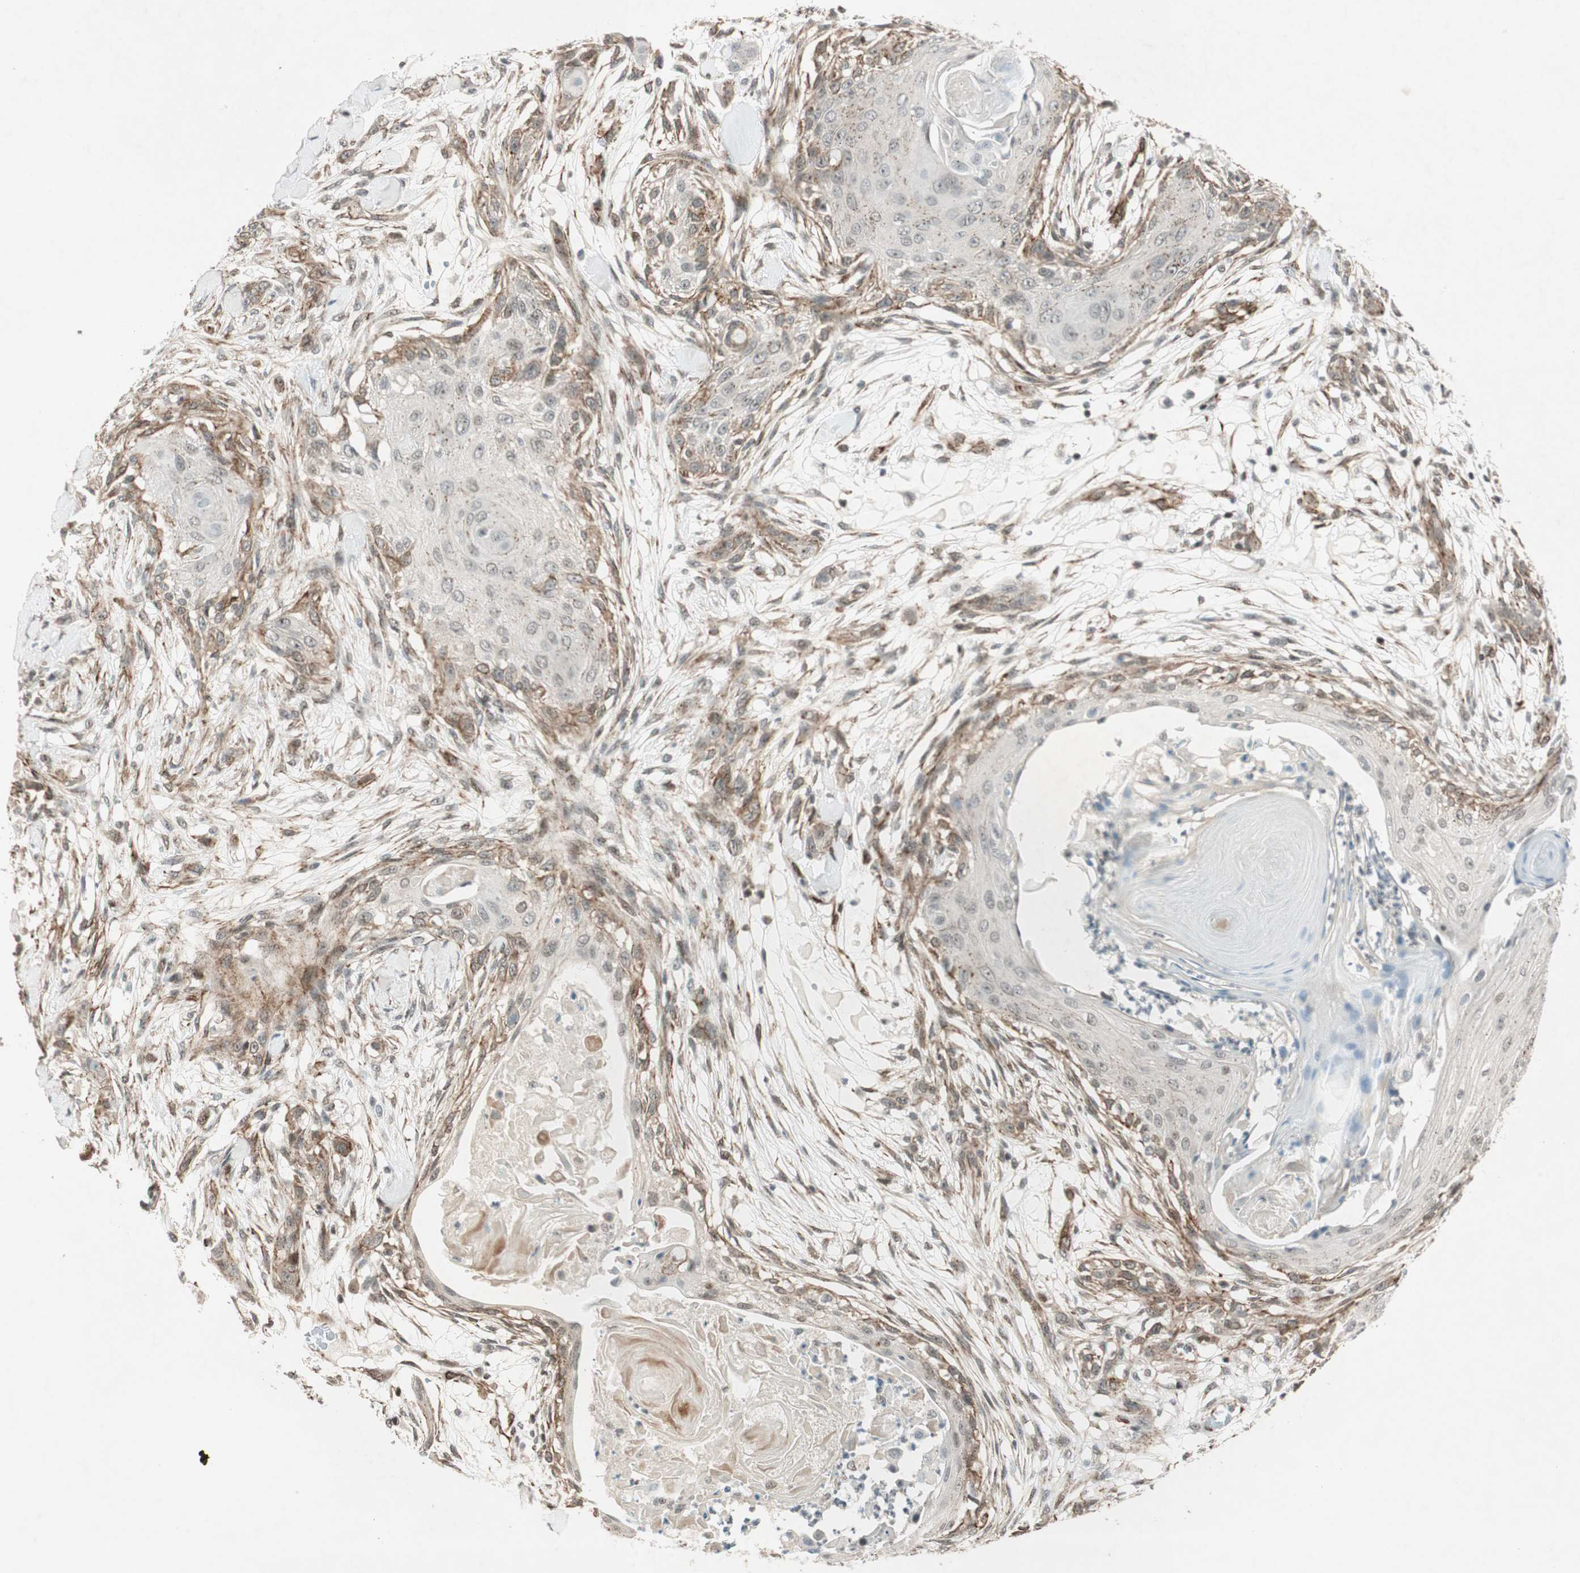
{"staining": {"intensity": "moderate", "quantity": "<25%", "location": "cytoplasmic/membranous"}, "tissue": "skin cancer", "cell_type": "Tumor cells", "image_type": "cancer", "snomed": [{"axis": "morphology", "description": "Squamous cell carcinoma, NOS"}, {"axis": "topography", "description": "Skin"}], "caption": "Protein expression analysis of skin squamous cell carcinoma reveals moderate cytoplasmic/membranous staining in approximately <25% of tumor cells.", "gene": "CDK19", "patient": {"sex": "female", "age": 59}}